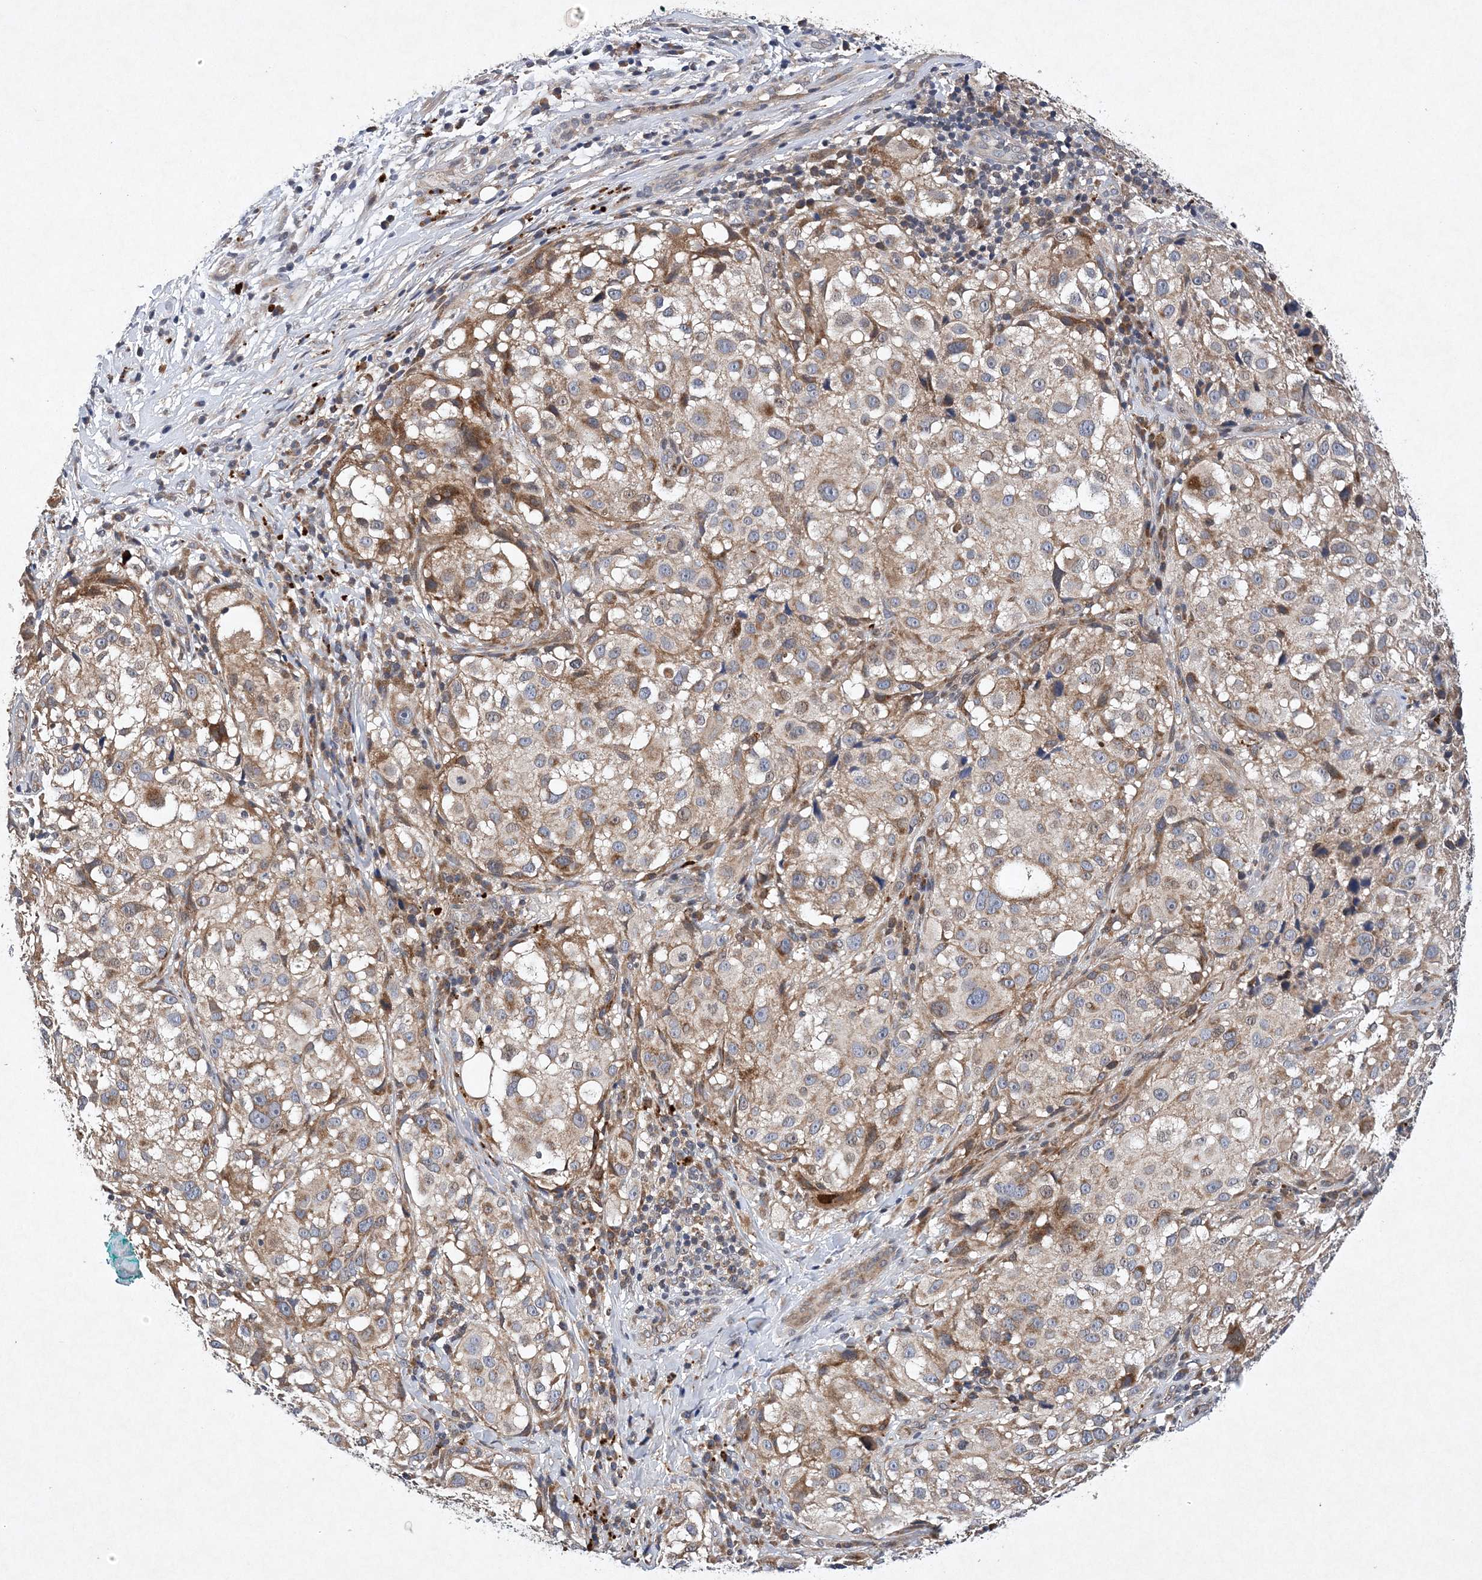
{"staining": {"intensity": "weak", "quantity": ">75%", "location": "cytoplasmic/membranous"}, "tissue": "melanoma", "cell_type": "Tumor cells", "image_type": "cancer", "snomed": [{"axis": "morphology", "description": "Necrosis, NOS"}, {"axis": "morphology", "description": "Malignant melanoma, NOS"}, {"axis": "topography", "description": "Skin"}], "caption": "Immunohistochemical staining of human melanoma demonstrates low levels of weak cytoplasmic/membranous expression in approximately >75% of tumor cells.", "gene": "PROSER1", "patient": {"sex": "female", "age": 87}}